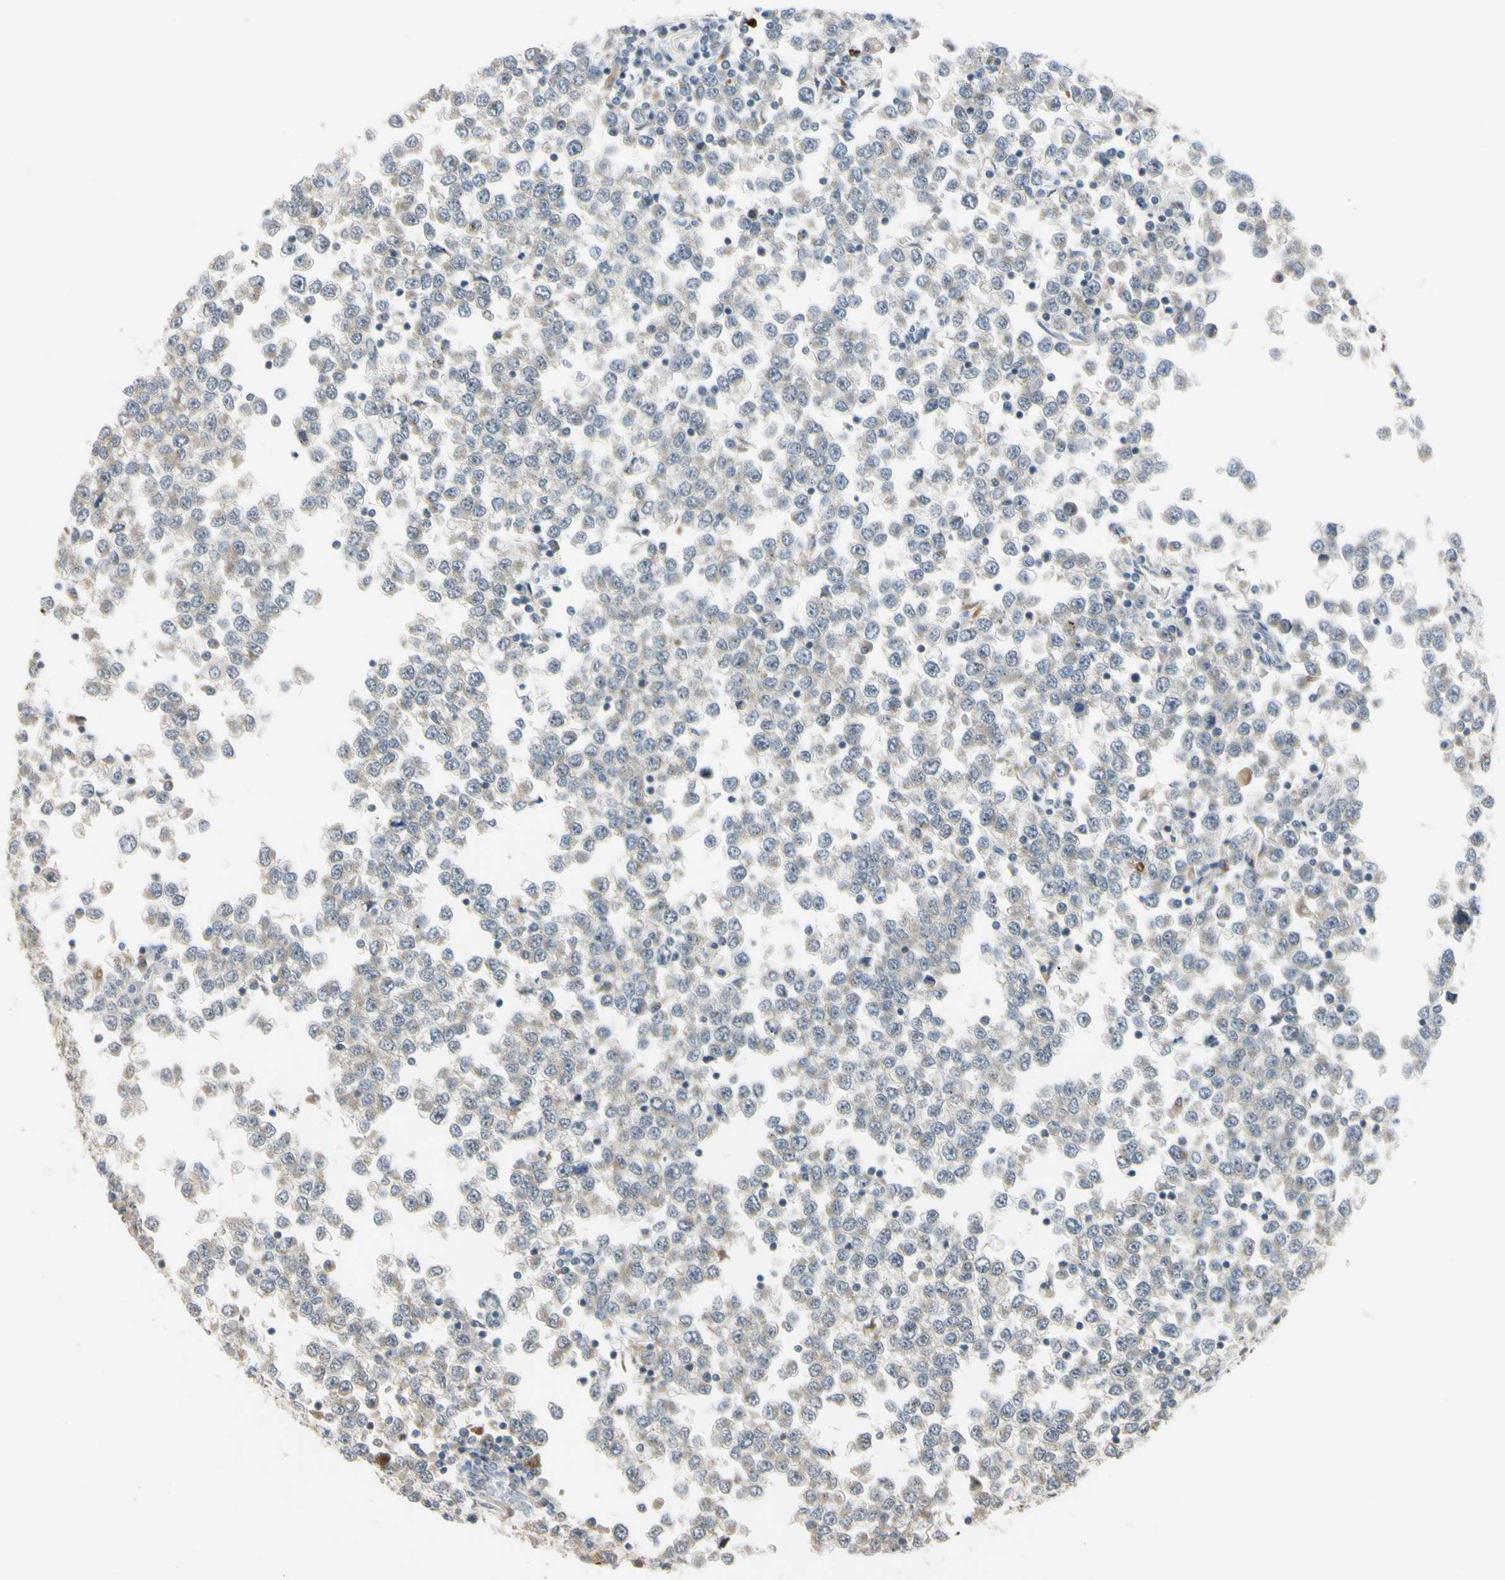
{"staining": {"intensity": "weak", "quantity": "<25%", "location": "cytoplasmic/membranous"}, "tissue": "testis cancer", "cell_type": "Tumor cells", "image_type": "cancer", "snomed": [{"axis": "morphology", "description": "Seminoma, NOS"}, {"axis": "topography", "description": "Testis"}], "caption": "Protein analysis of testis cancer demonstrates no significant expression in tumor cells. (DAB (3,3'-diaminobenzidine) immunohistochemistry (IHC) visualized using brightfield microscopy, high magnification).", "gene": "NDFIP1", "patient": {"sex": "male", "age": 65}}